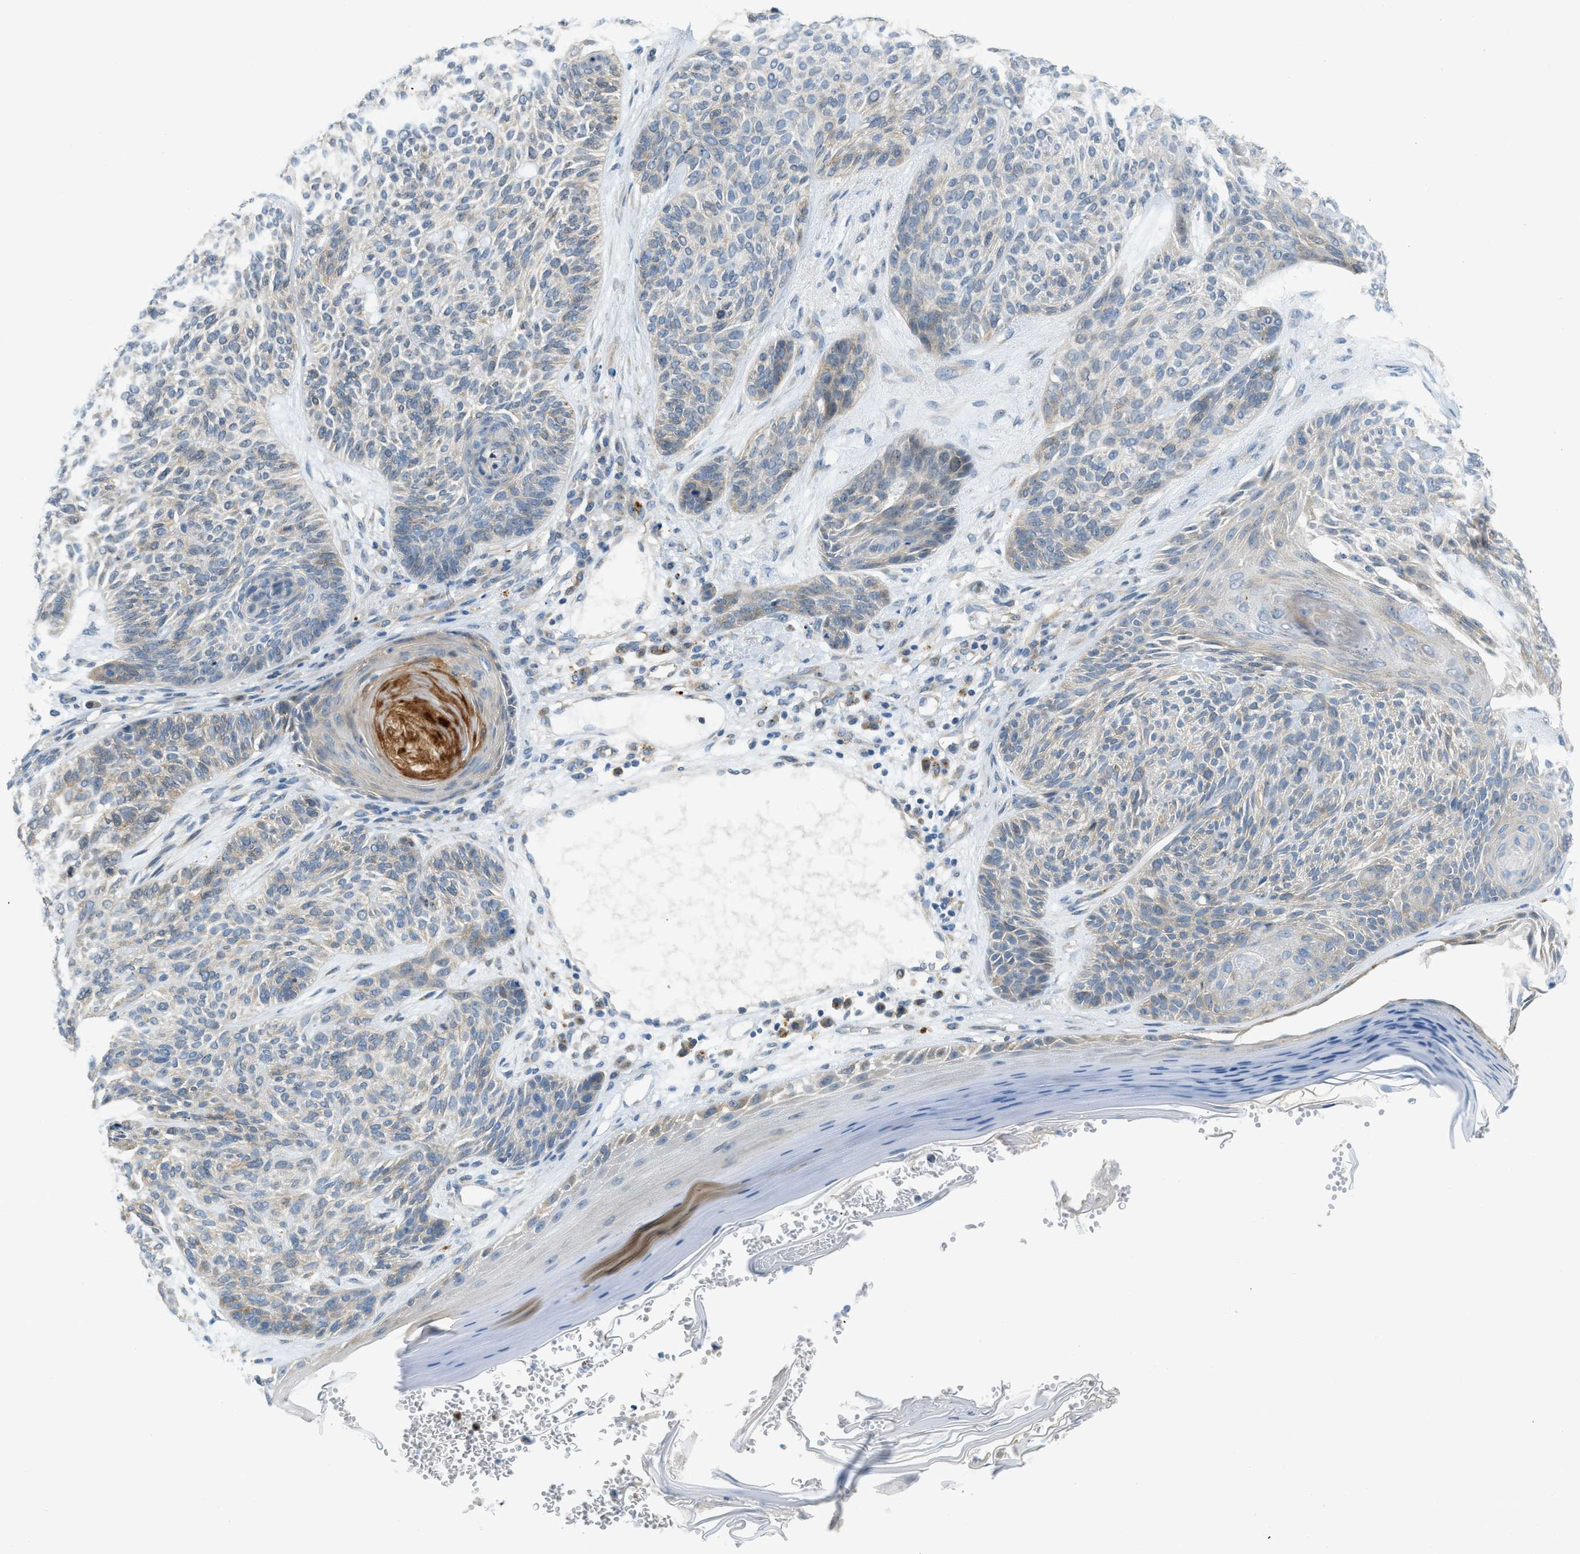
{"staining": {"intensity": "weak", "quantity": "<25%", "location": "cytoplasmic/membranous"}, "tissue": "skin cancer", "cell_type": "Tumor cells", "image_type": "cancer", "snomed": [{"axis": "morphology", "description": "Basal cell carcinoma"}, {"axis": "topography", "description": "Skin"}], "caption": "Image shows no protein staining in tumor cells of skin cancer (basal cell carcinoma) tissue.", "gene": "NME8", "patient": {"sex": "male", "age": 55}}